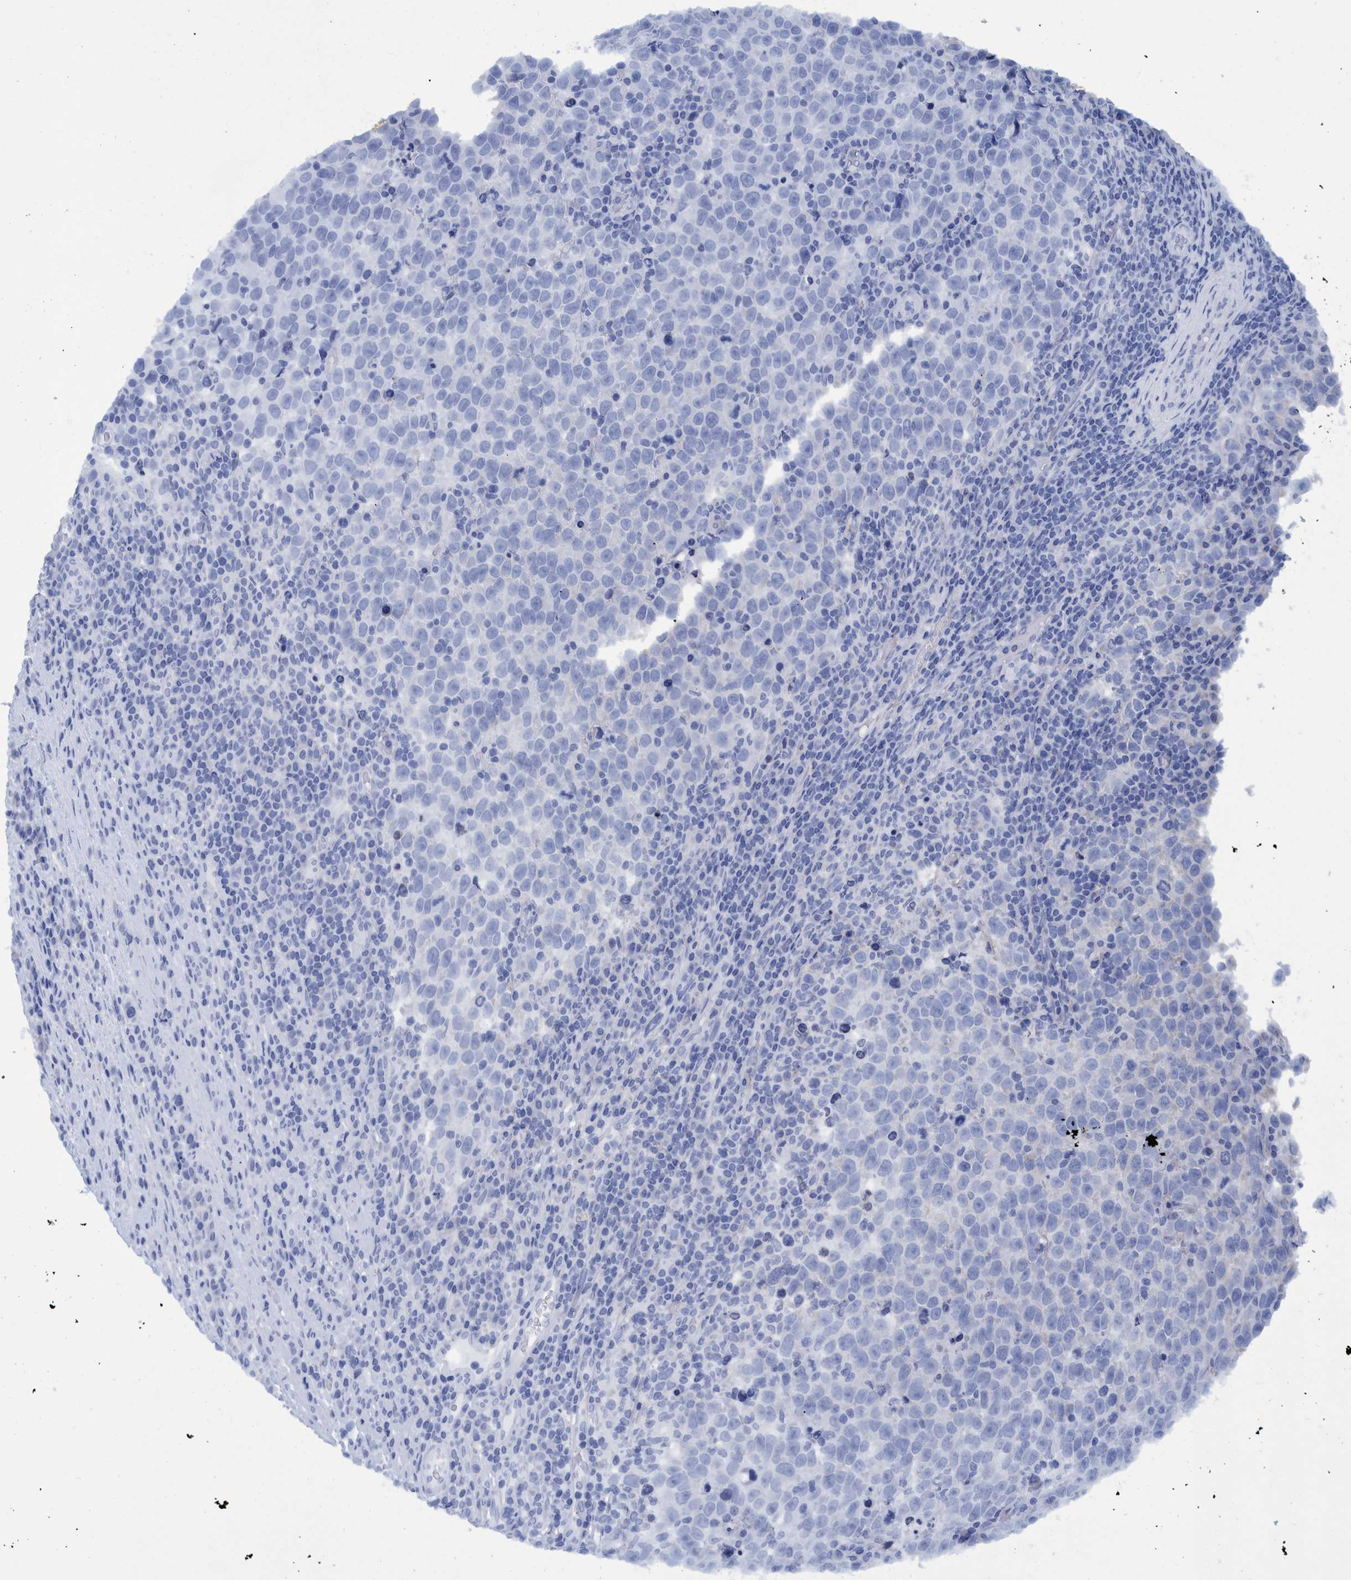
{"staining": {"intensity": "negative", "quantity": "none", "location": "none"}, "tissue": "testis cancer", "cell_type": "Tumor cells", "image_type": "cancer", "snomed": [{"axis": "morphology", "description": "Normal tissue, NOS"}, {"axis": "morphology", "description": "Seminoma, NOS"}, {"axis": "topography", "description": "Testis"}], "caption": "The image exhibits no significant staining in tumor cells of testis cancer (seminoma).", "gene": "BZW2", "patient": {"sex": "male", "age": 43}}